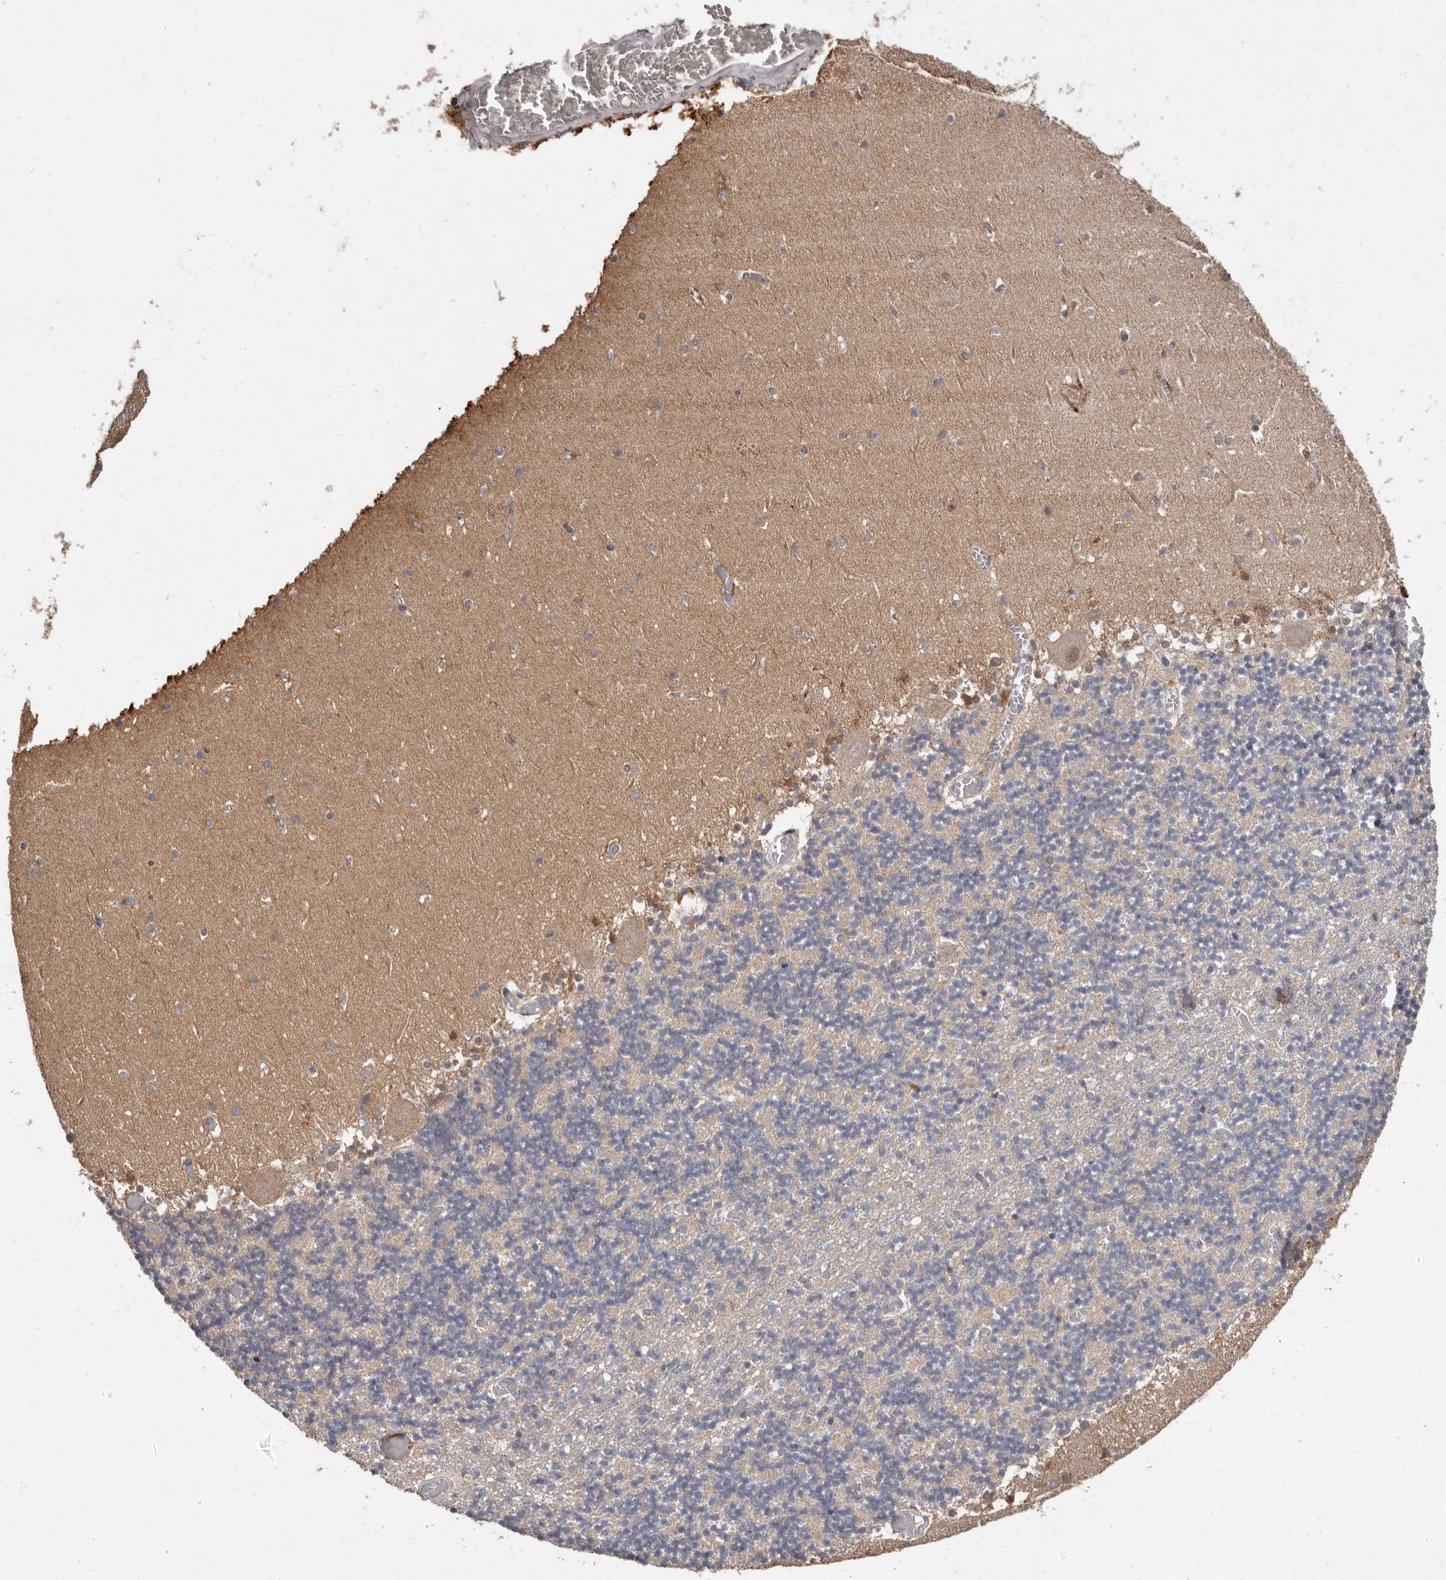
{"staining": {"intensity": "negative", "quantity": "none", "location": "none"}, "tissue": "cerebellum", "cell_type": "Cells in granular layer", "image_type": "normal", "snomed": [{"axis": "morphology", "description": "Normal tissue, NOS"}, {"axis": "topography", "description": "Cerebellum"}], "caption": "Benign cerebellum was stained to show a protein in brown. There is no significant staining in cells in granular layer. (DAB immunohistochemistry with hematoxylin counter stain).", "gene": "EDEM1", "patient": {"sex": "female", "age": 28}}